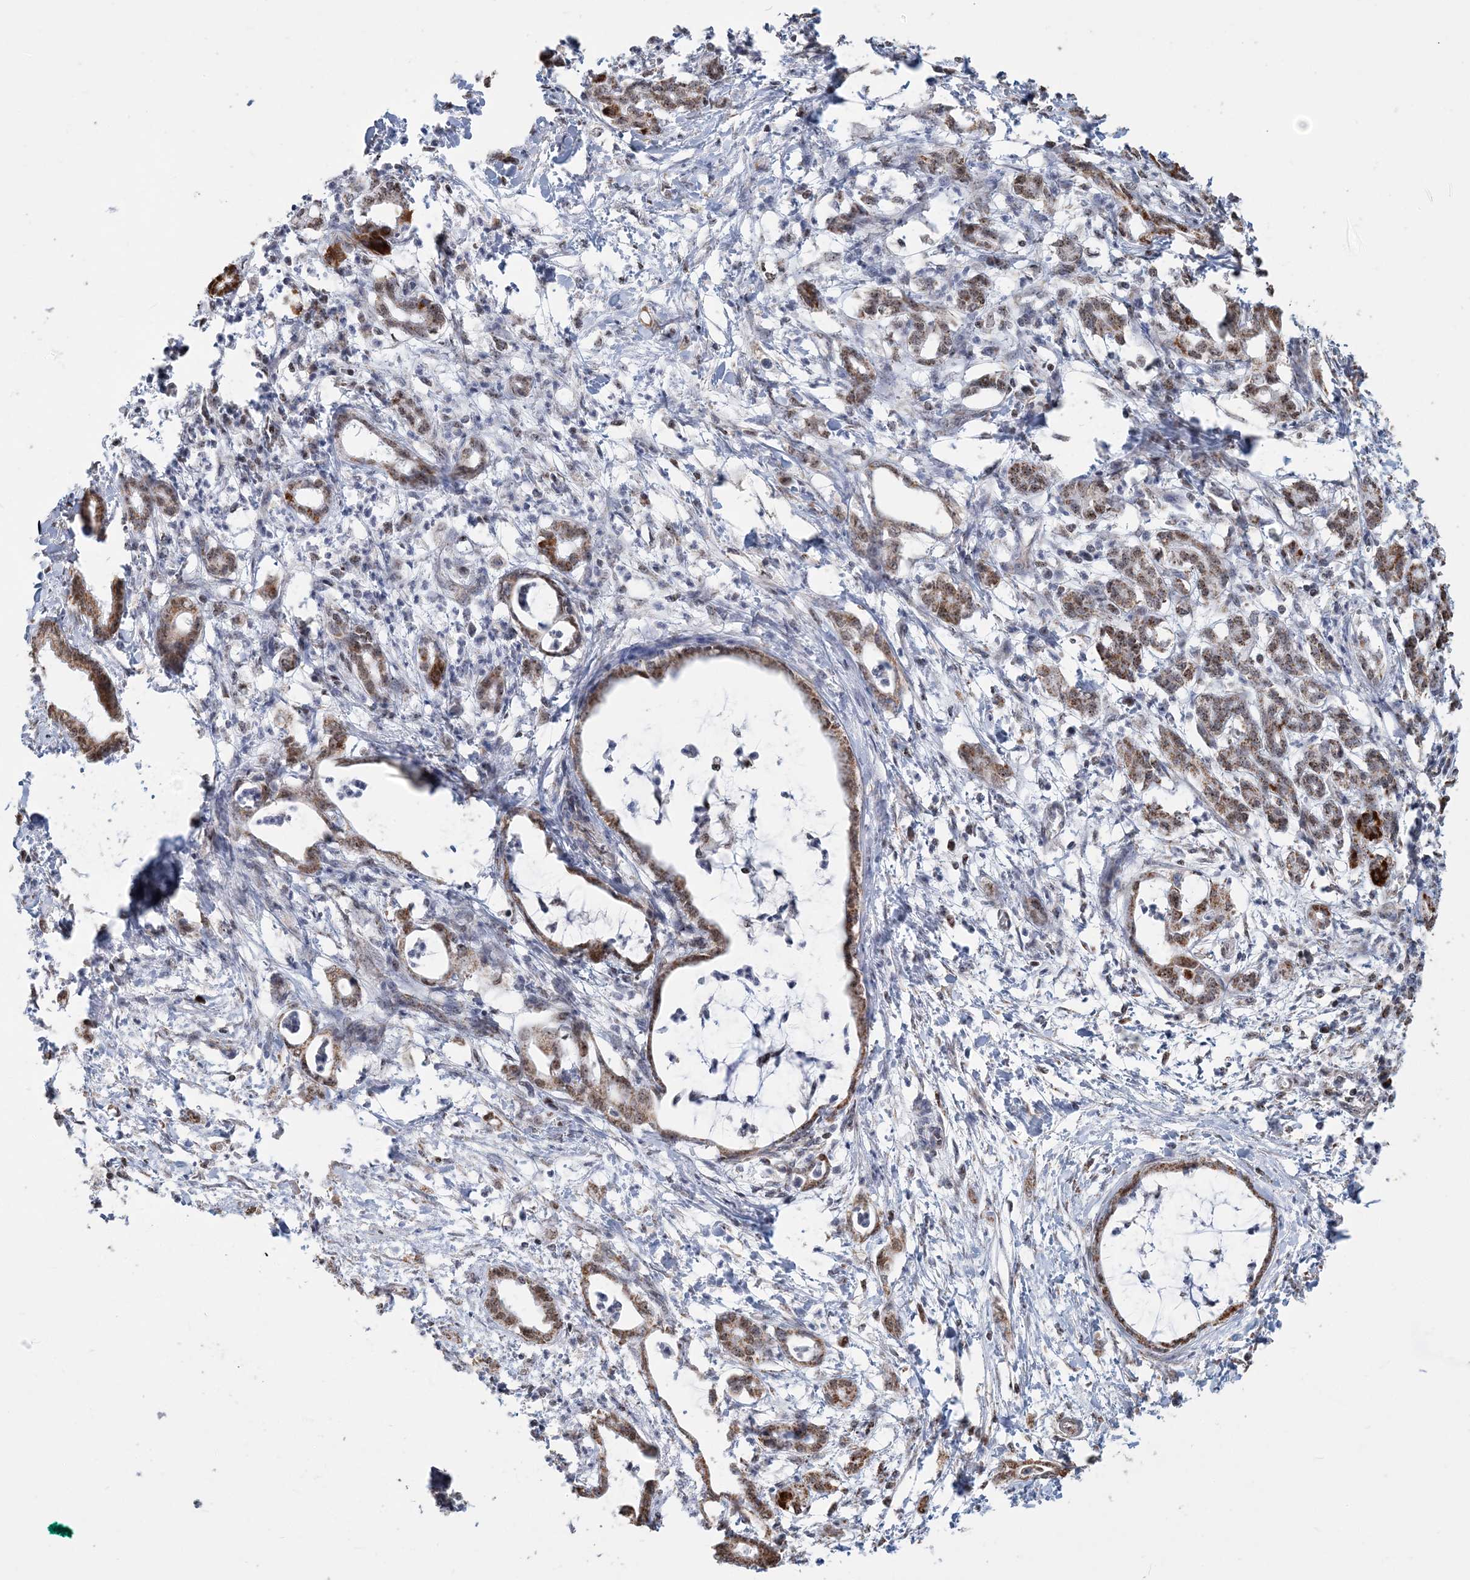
{"staining": {"intensity": "strong", "quantity": ">75%", "location": "cytoplasmic/membranous"}, "tissue": "pancreatic cancer", "cell_type": "Tumor cells", "image_type": "cancer", "snomed": [{"axis": "morphology", "description": "Adenocarcinoma, NOS"}, {"axis": "topography", "description": "Pancreas"}], "caption": "Pancreatic cancer stained with immunohistochemistry exhibits strong cytoplasmic/membranous expression in about >75% of tumor cells. (Stains: DAB in brown, nuclei in blue, Microscopy: brightfield microscopy at high magnification).", "gene": "SUCLG1", "patient": {"sex": "female", "age": 55}}